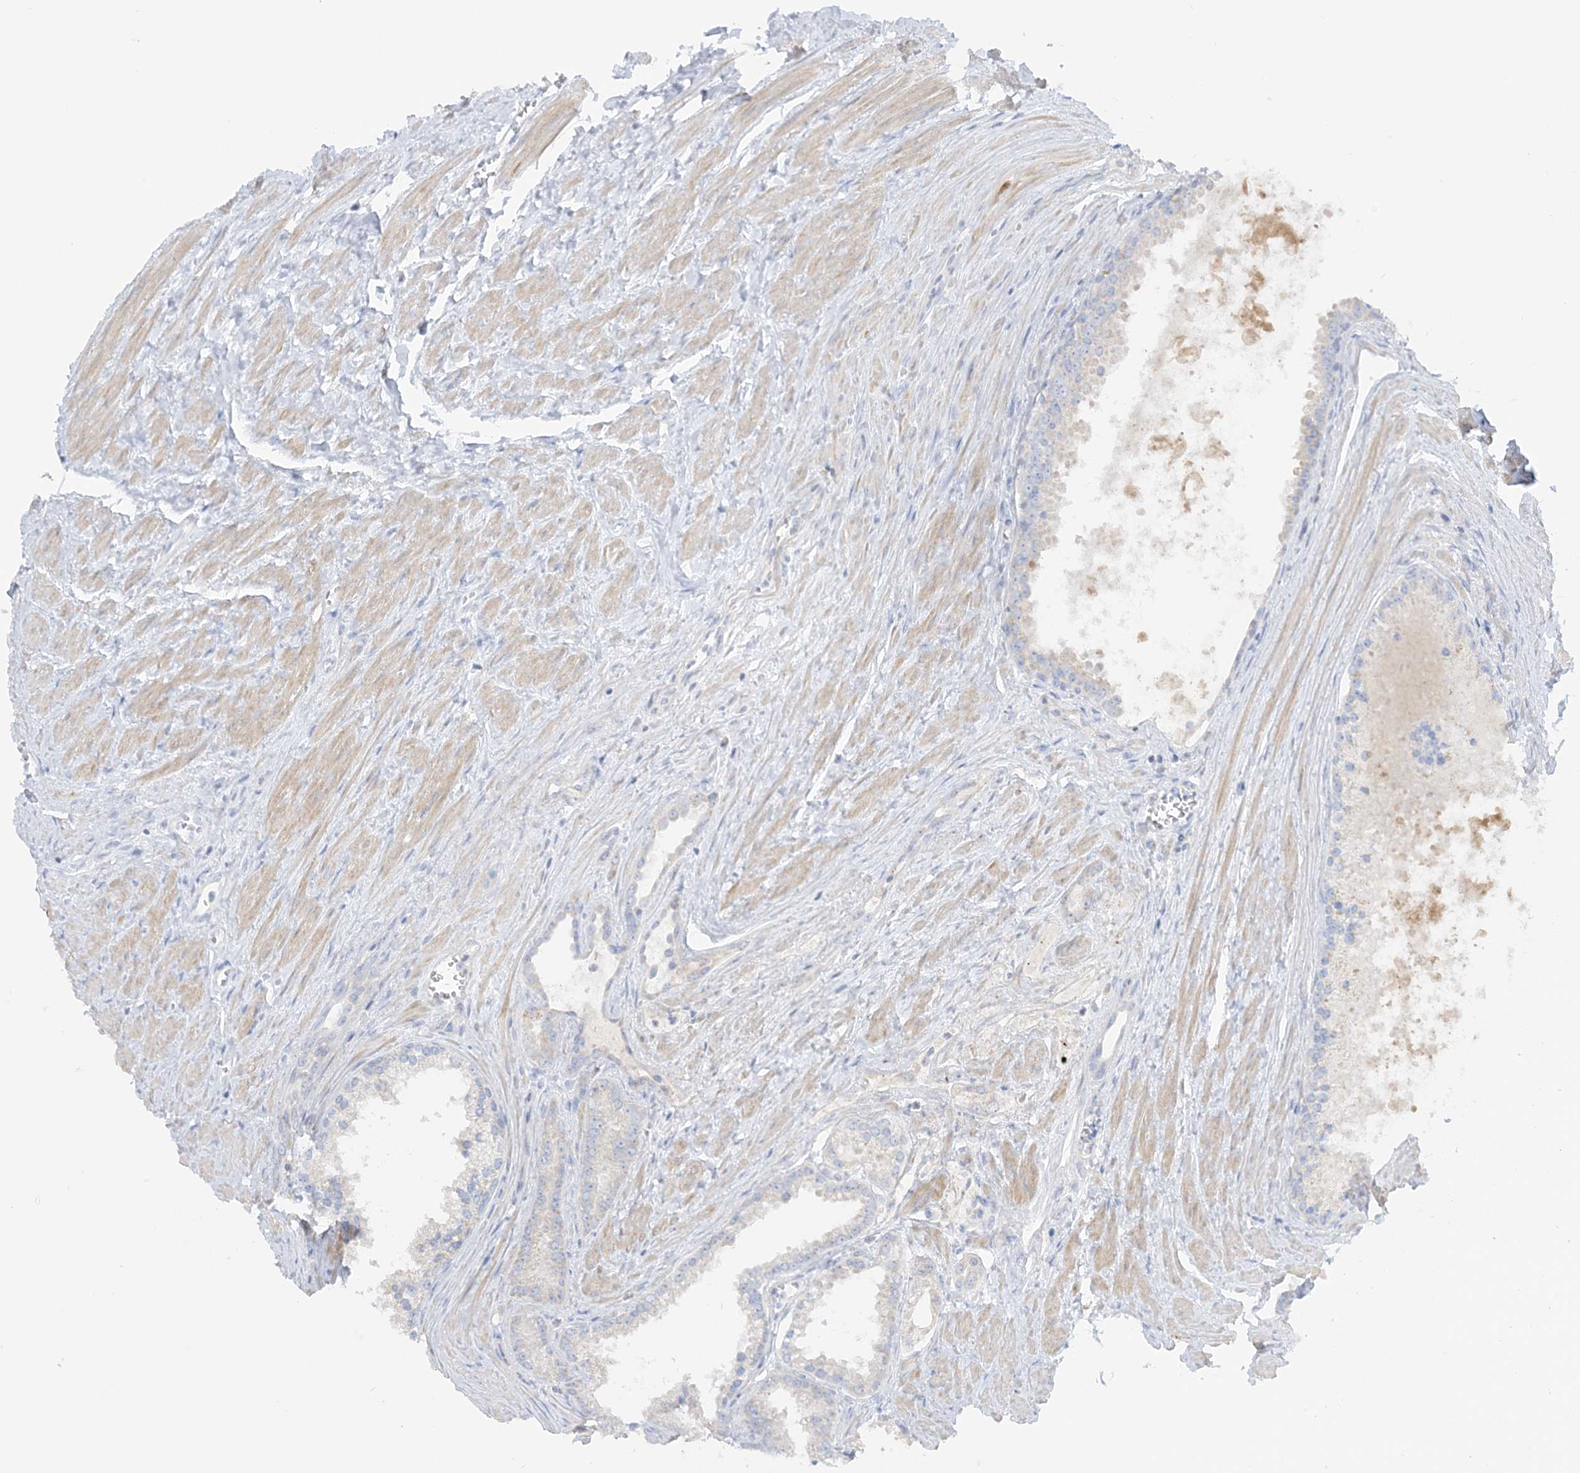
{"staining": {"intensity": "negative", "quantity": "none", "location": "none"}, "tissue": "prostate cancer", "cell_type": "Tumor cells", "image_type": "cancer", "snomed": [{"axis": "morphology", "description": "Adenocarcinoma, High grade"}, {"axis": "topography", "description": "Prostate"}], "caption": "A micrograph of prostate high-grade adenocarcinoma stained for a protein demonstrates no brown staining in tumor cells.", "gene": "SLC26A3", "patient": {"sex": "male", "age": 68}}